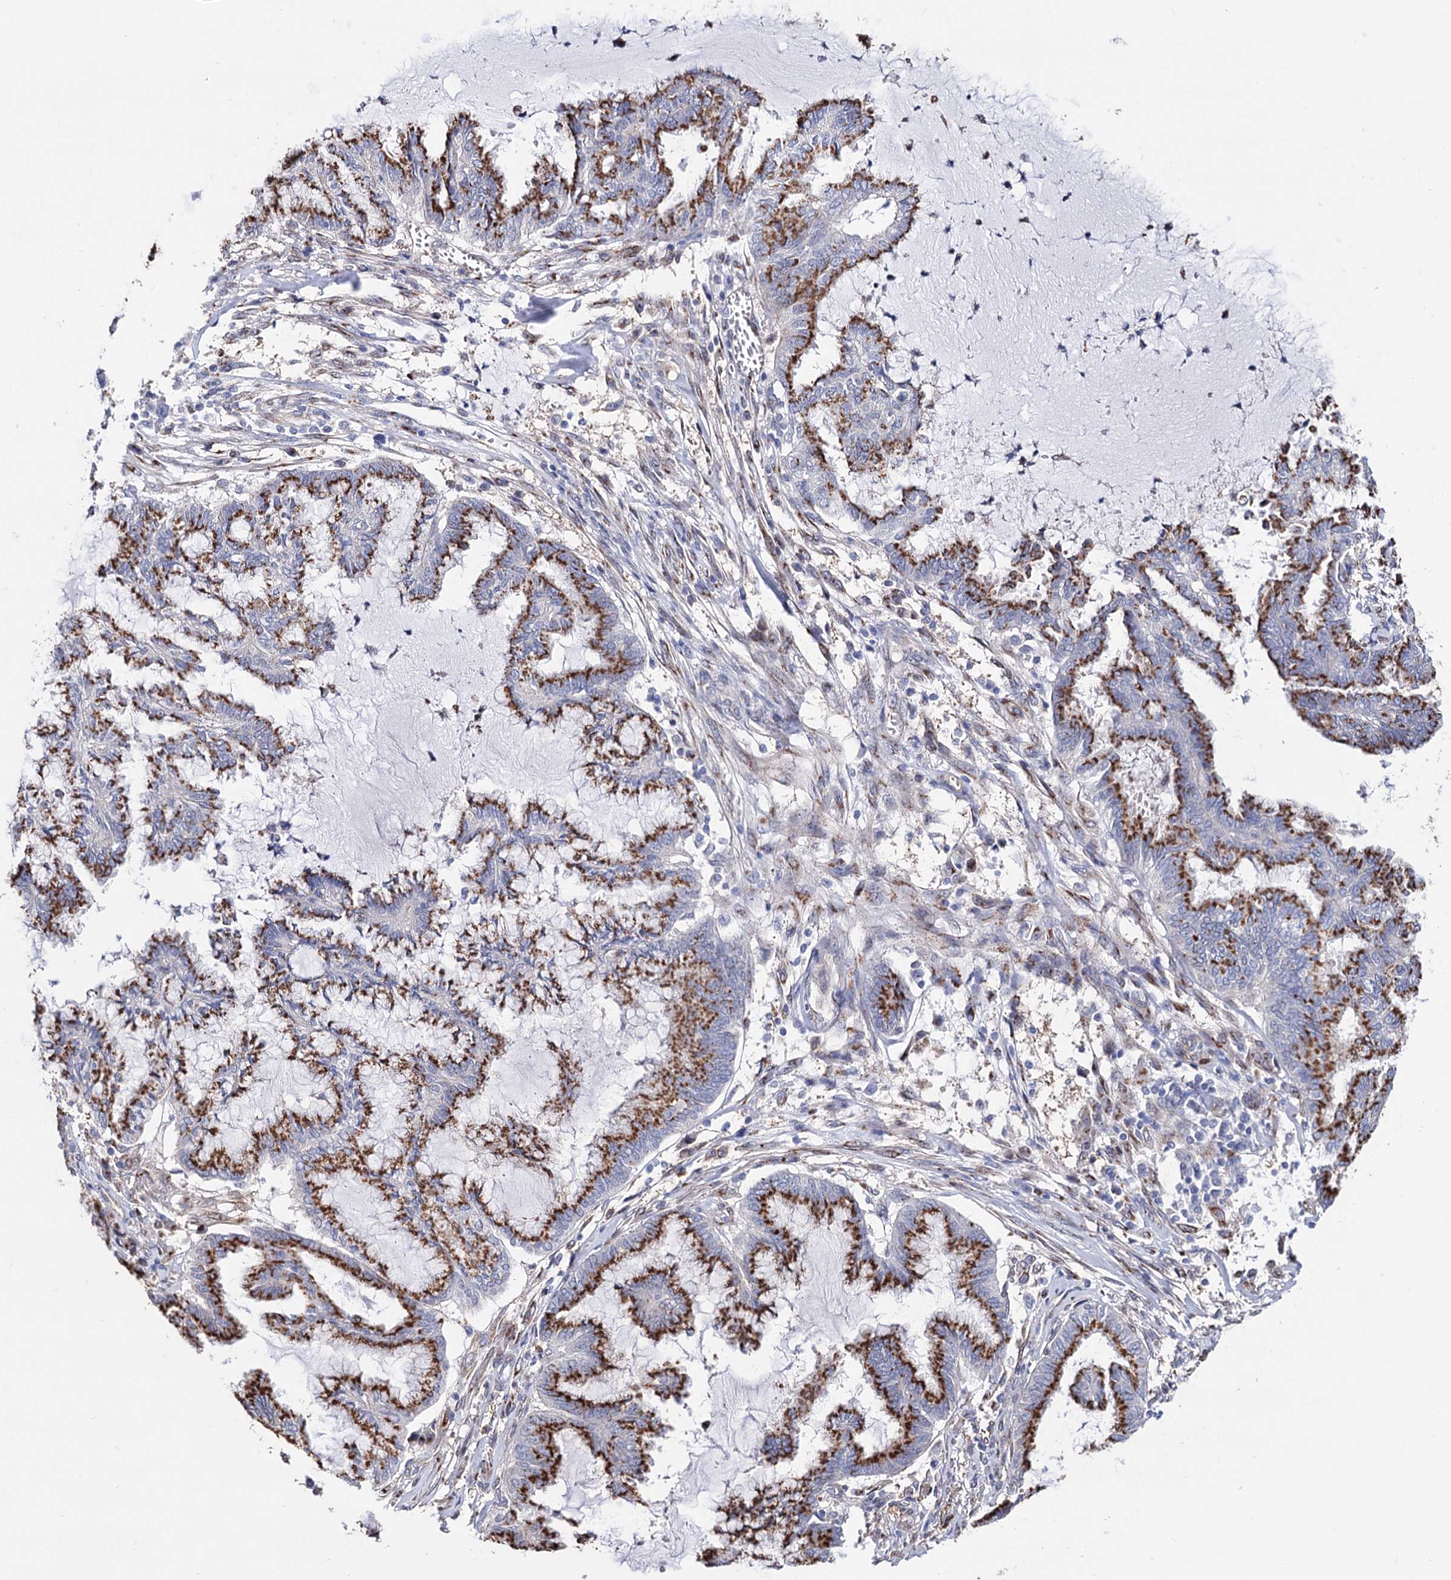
{"staining": {"intensity": "strong", "quantity": ">75%", "location": "cytoplasmic/membranous"}, "tissue": "endometrial cancer", "cell_type": "Tumor cells", "image_type": "cancer", "snomed": [{"axis": "morphology", "description": "Adenocarcinoma, NOS"}, {"axis": "topography", "description": "Endometrium"}], "caption": "Immunohistochemical staining of human endometrial cancer reveals high levels of strong cytoplasmic/membranous protein positivity in approximately >75% of tumor cells.", "gene": "C11orf96", "patient": {"sex": "female", "age": 86}}